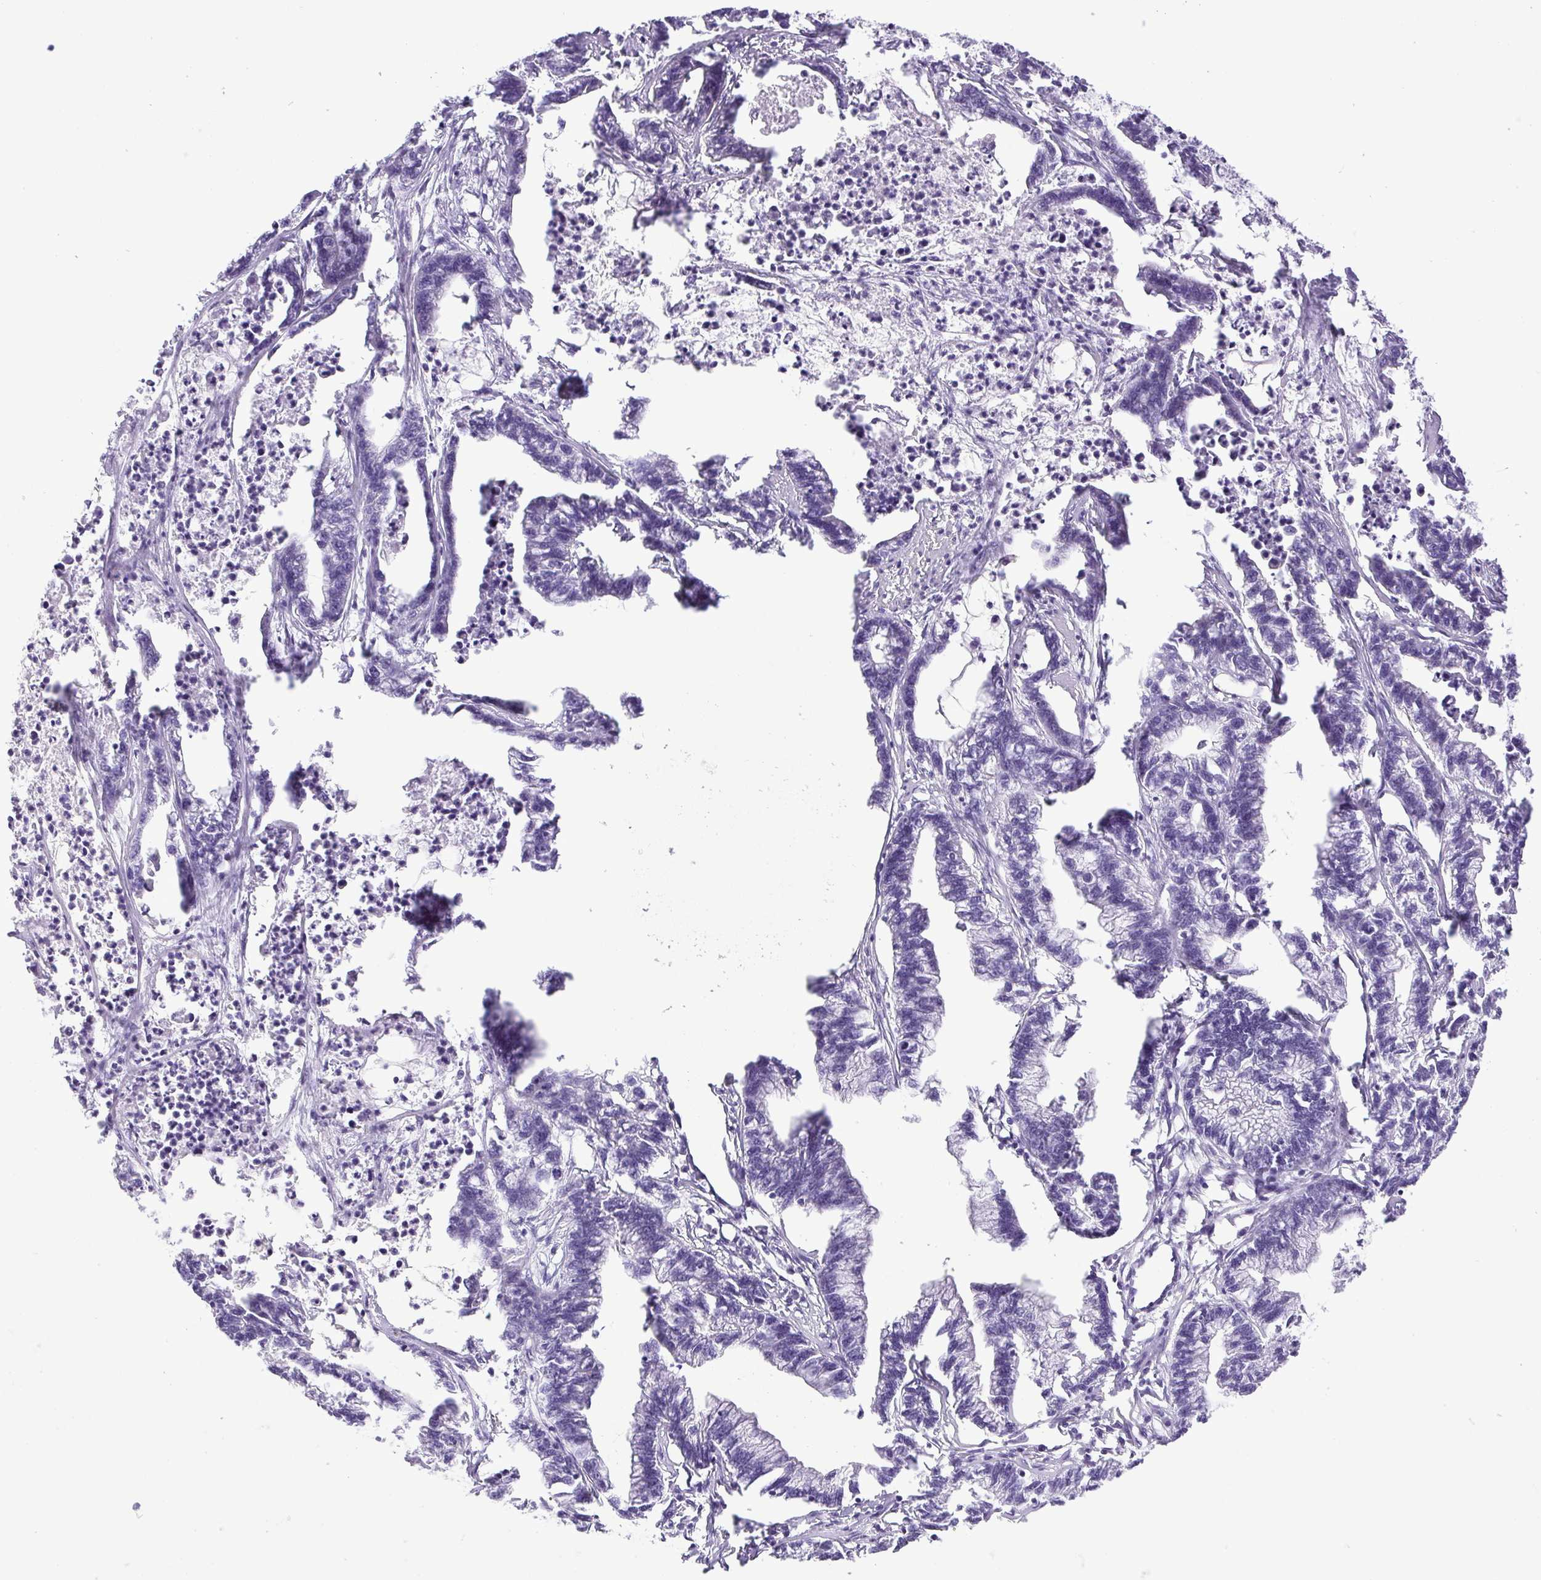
{"staining": {"intensity": "negative", "quantity": "none", "location": "none"}, "tissue": "stomach cancer", "cell_type": "Tumor cells", "image_type": "cancer", "snomed": [{"axis": "morphology", "description": "Adenocarcinoma, NOS"}, {"axis": "topography", "description": "Stomach"}], "caption": "A photomicrograph of stomach adenocarcinoma stained for a protein shows no brown staining in tumor cells.", "gene": "CDSN", "patient": {"sex": "male", "age": 83}}